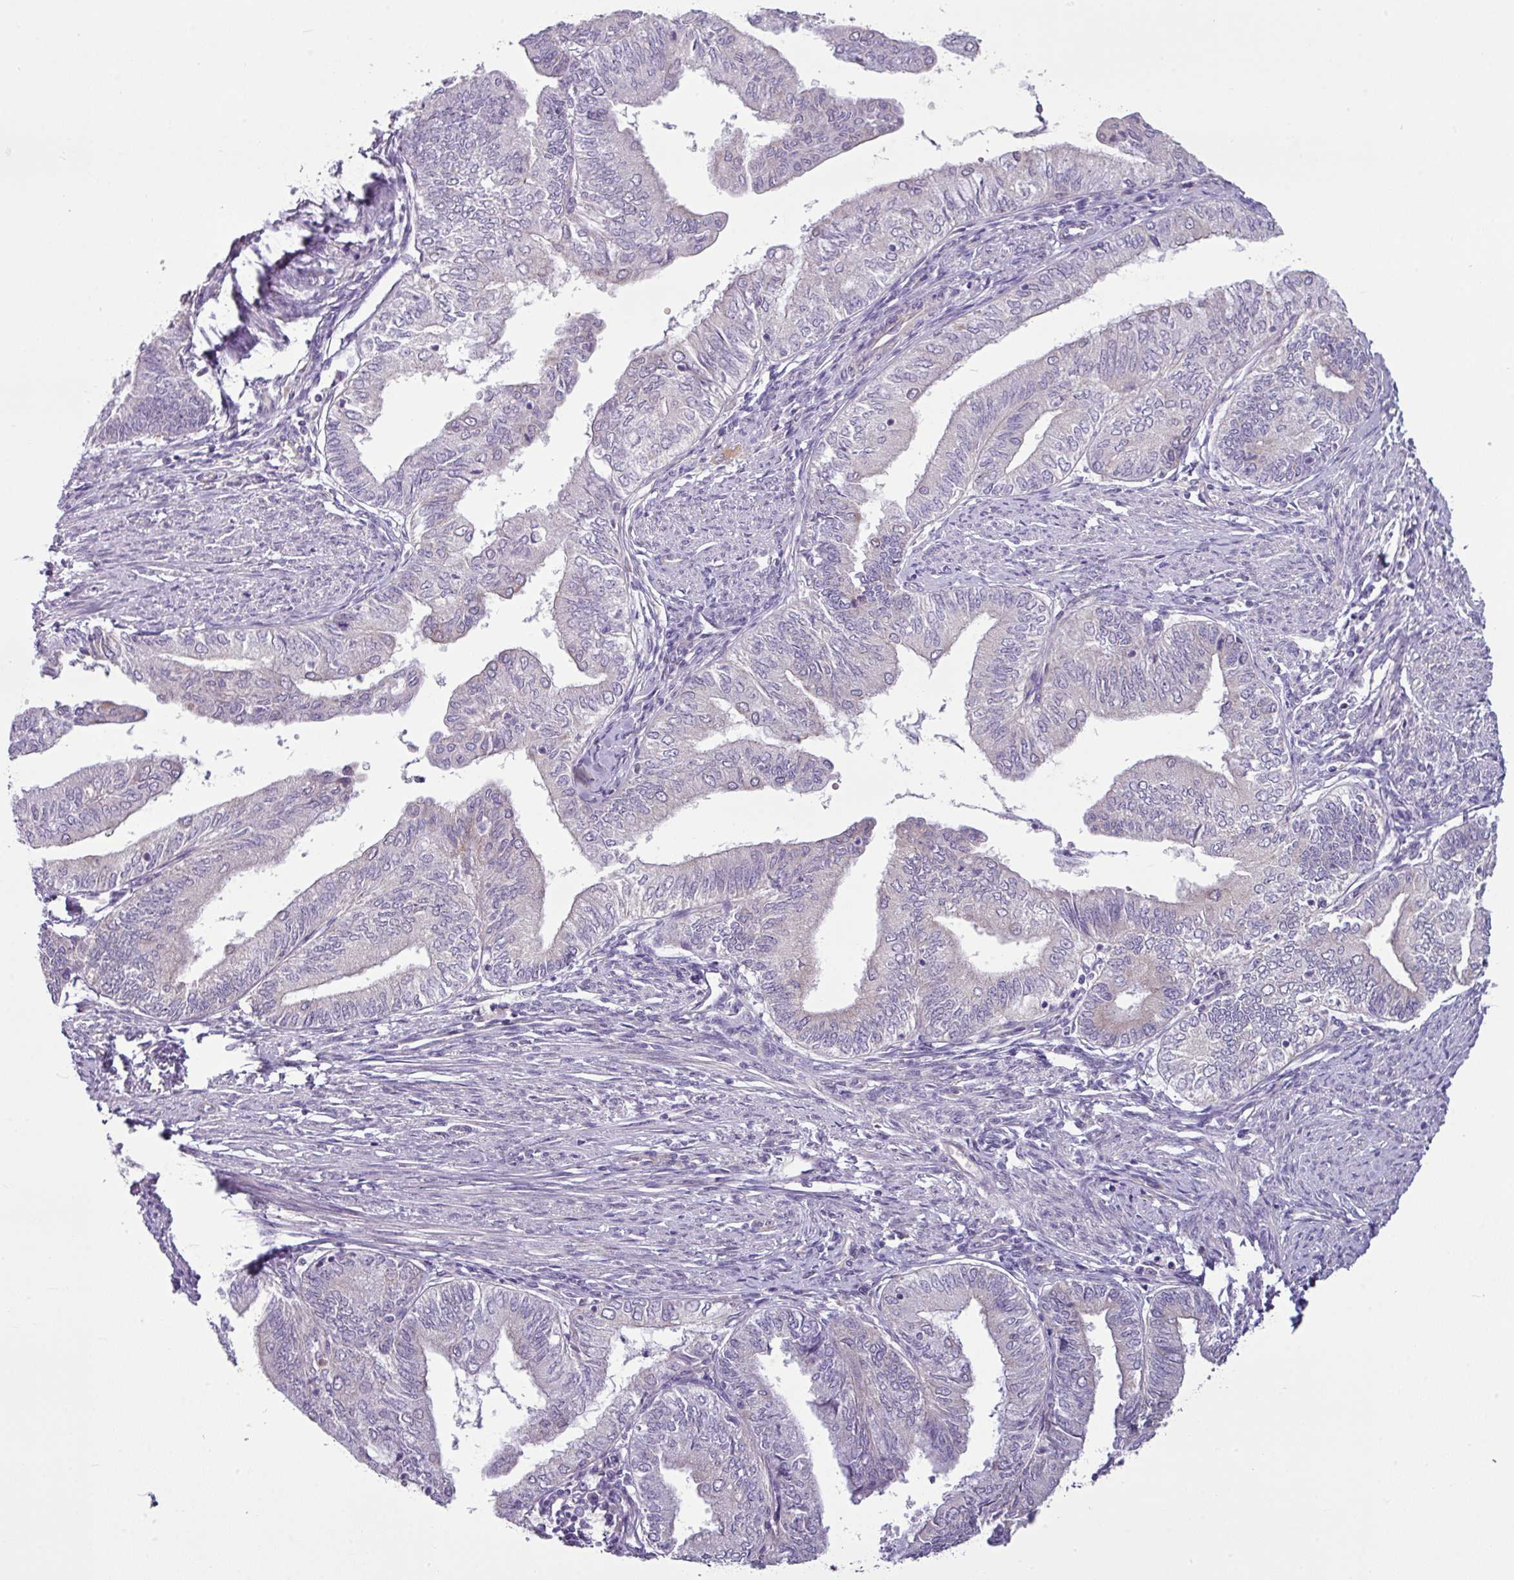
{"staining": {"intensity": "negative", "quantity": "none", "location": "none"}, "tissue": "endometrial cancer", "cell_type": "Tumor cells", "image_type": "cancer", "snomed": [{"axis": "morphology", "description": "Adenocarcinoma, NOS"}, {"axis": "topography", "description": "Endometrium"}], "caption": "Histopathology image shows no protein expression in tumor cells of endometrial adenocarcinoma tissue.", "gene": "TOR1AIP2", "patient": {"sex": "female", "age": 66}}